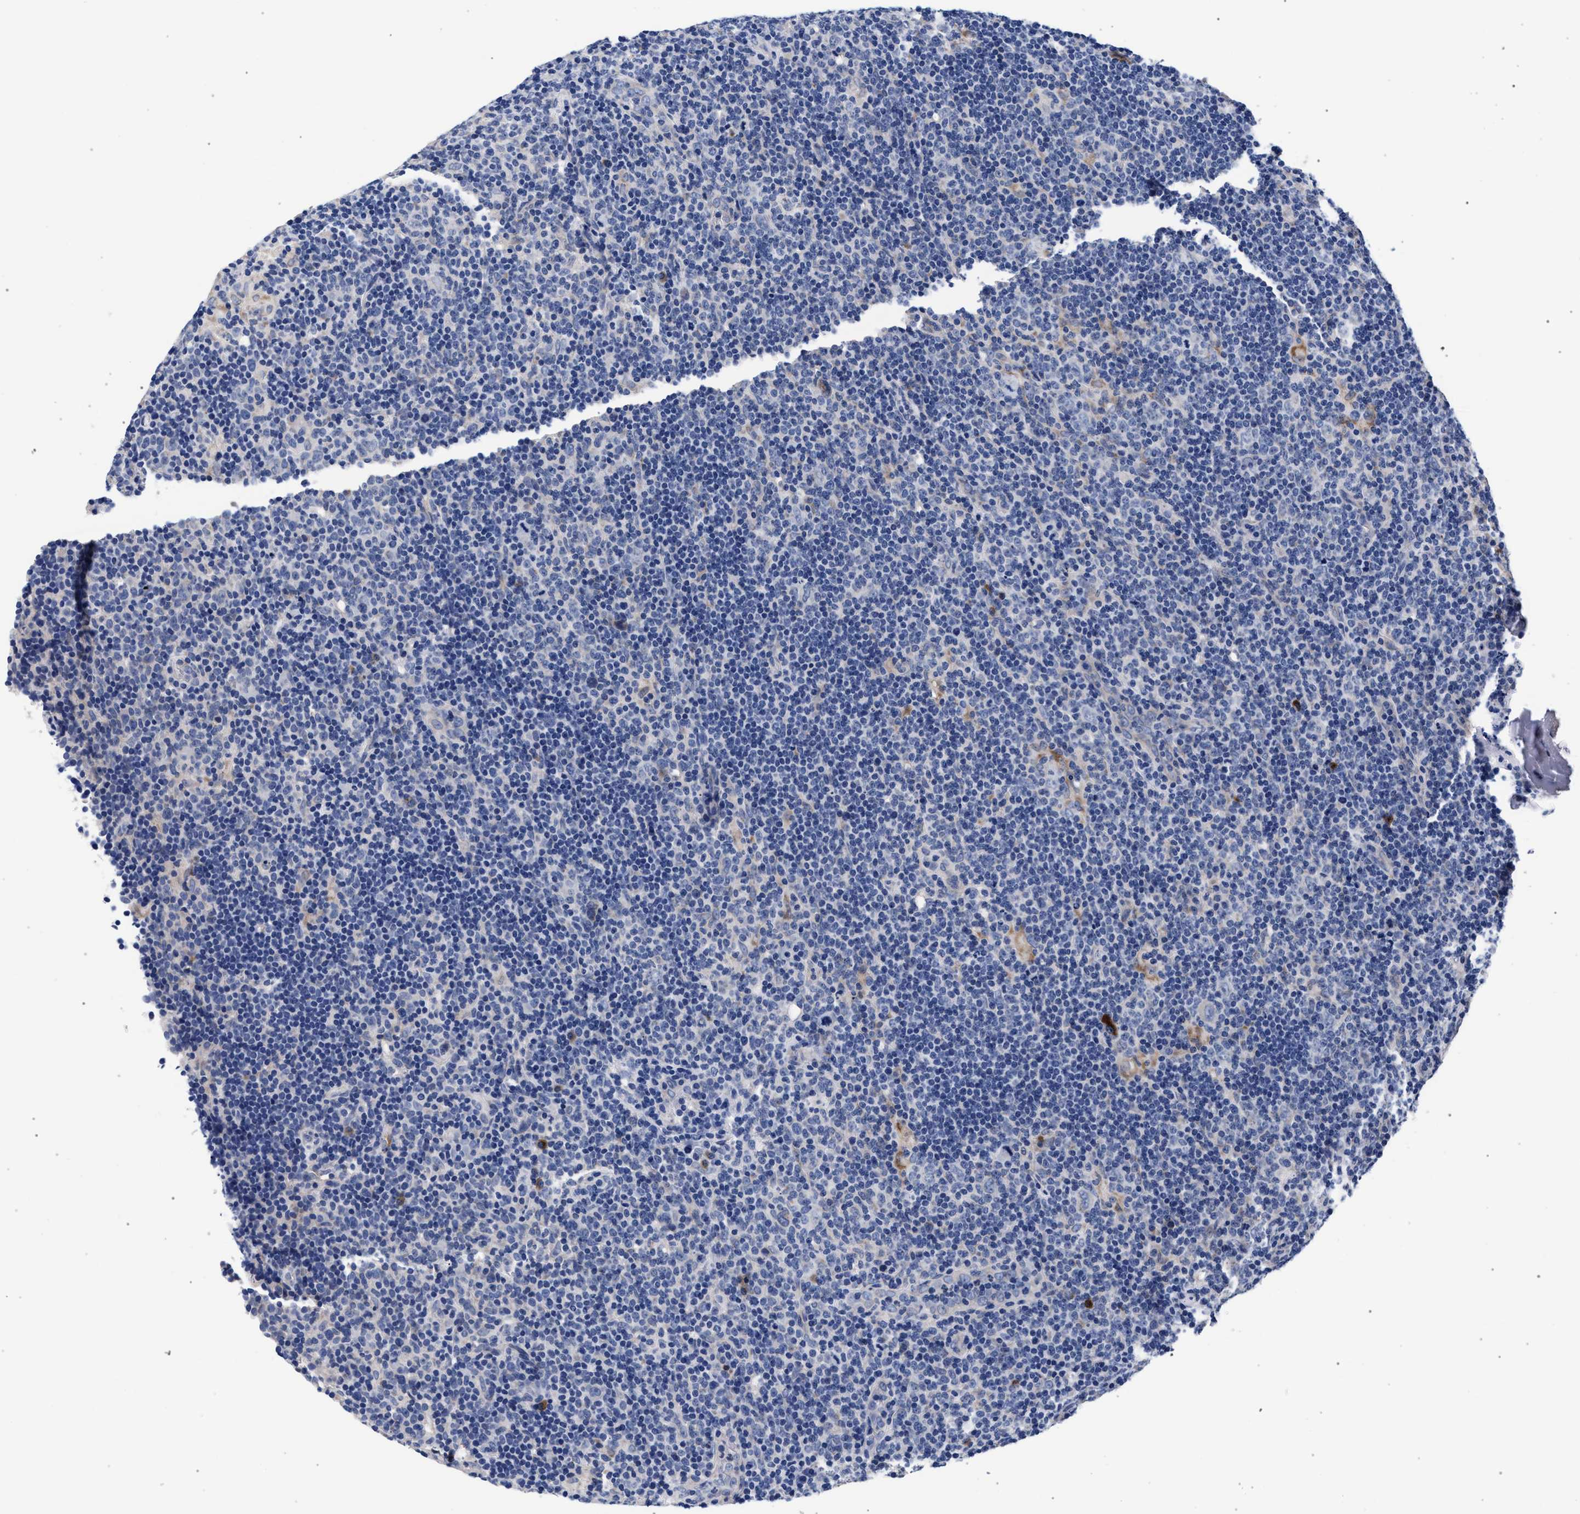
{"staining": {"intensity": "negative", "quantity": "none", "location": "none"}, "tissue": "lymphoma", "cell_type": "Tumor cells", "image_type": "cancer", "snomed": [{"axis": "morphology", "description": "Hodgkin's disease, NOS"}, {"axis": "topography", "description": "Lymph node"}], "caption": "DAB immunohistochemical staining of human lymphoma exhibits no significant staining in tumor cells.", "gene": "ACOX1", "patient": {"sex": "female", "age": 57}}